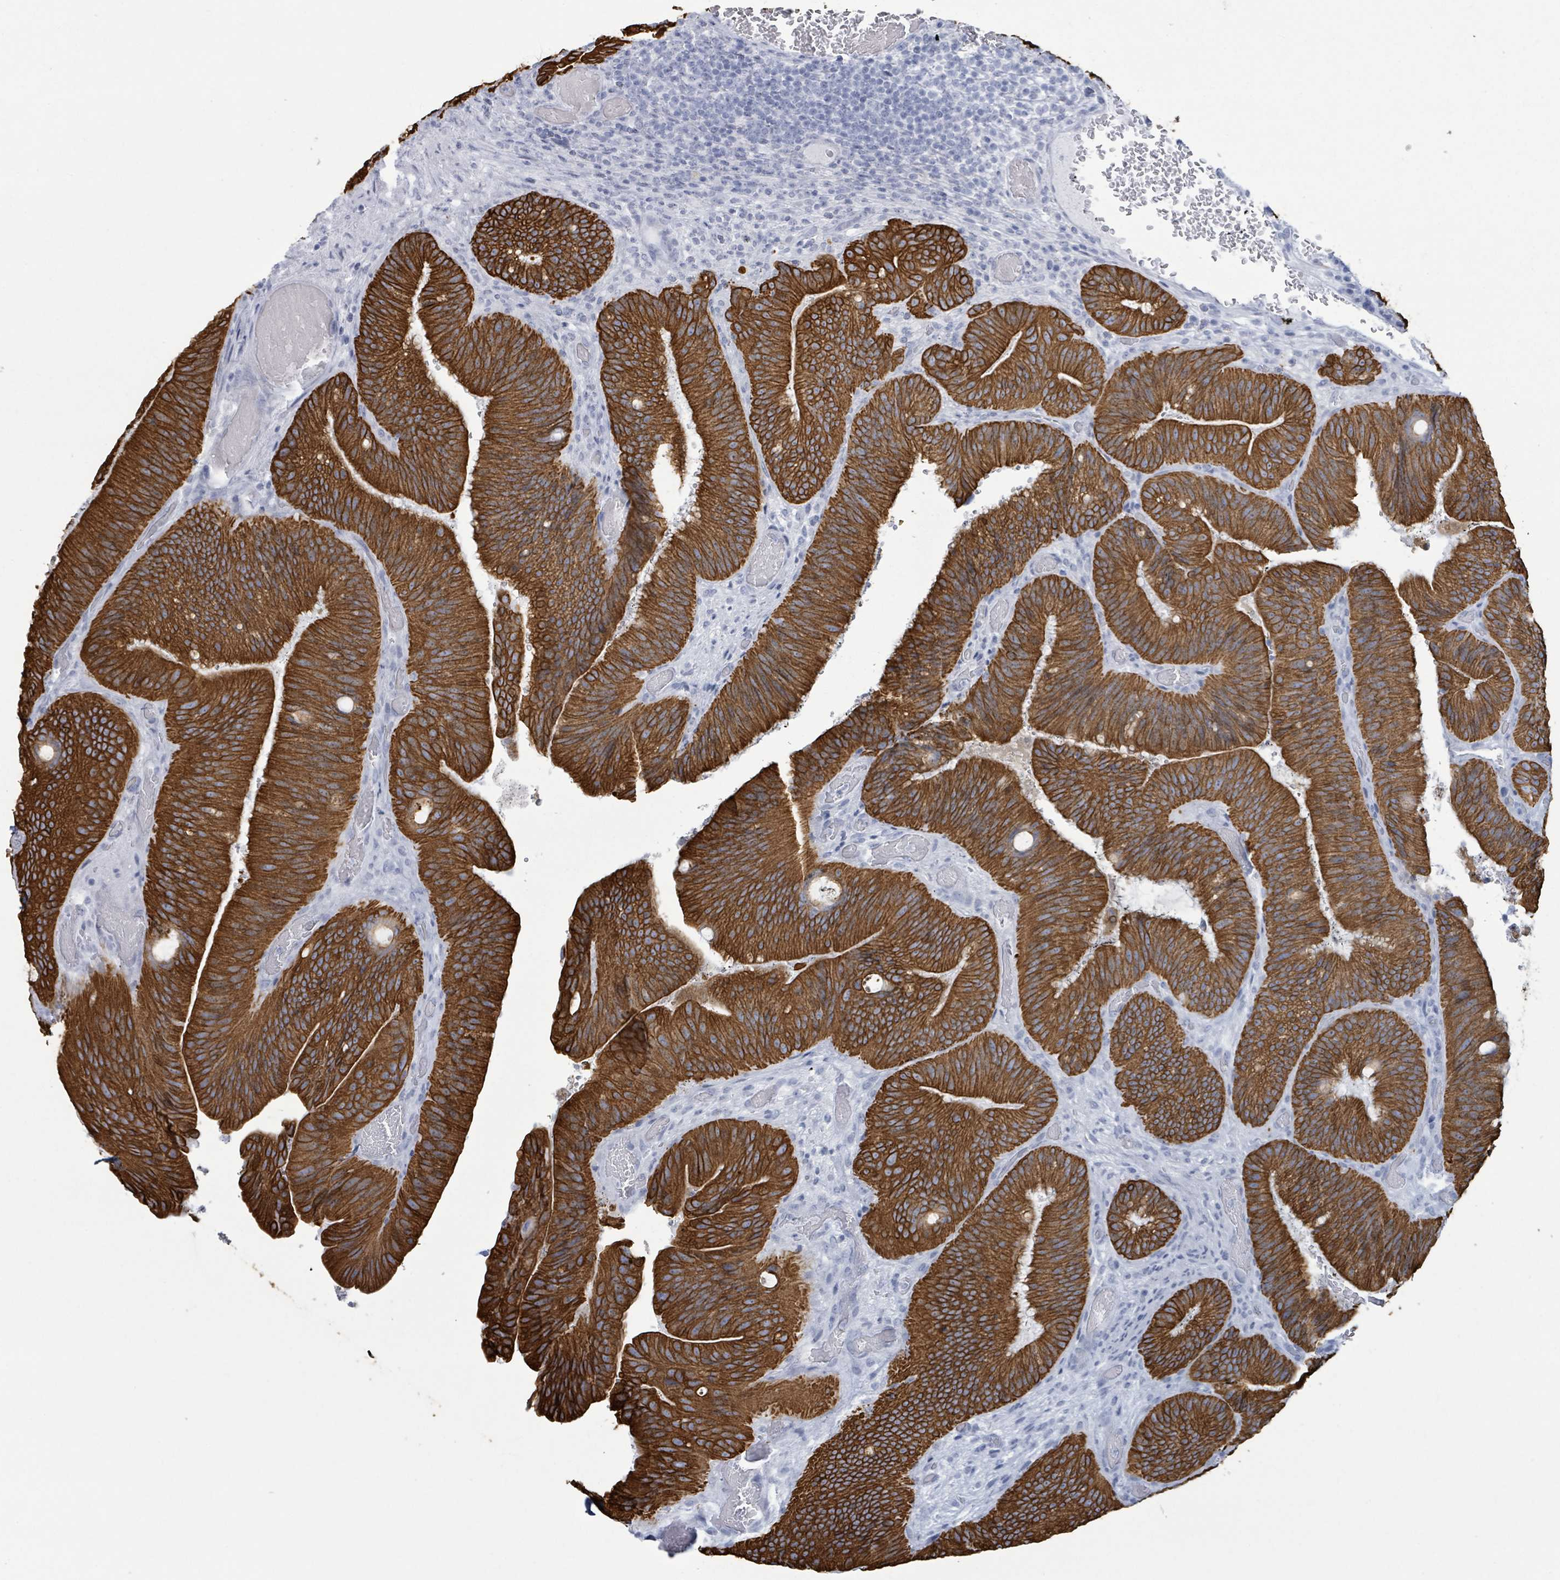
{"staining": {"intensity": "strong", "quantity": ">75%", "location": "cytoplasmic/membranous"}, "tissue": "colorectal cancer", "cell_type": "Tumor cells", "image_type": "cancer", "snomed": [{"axis": "morphology", "description": "Adenocarcinoma, NOS"}, {"axis": "topography", "description": "Colon"}], "caption": "Tumor cells exhibit strong cytoplasmic/membranous staining in approximately >75% of cells in colorectal adenocarcinoma.", "gene": "KRT8", "patient": {"sex": "female", "age": 43}}